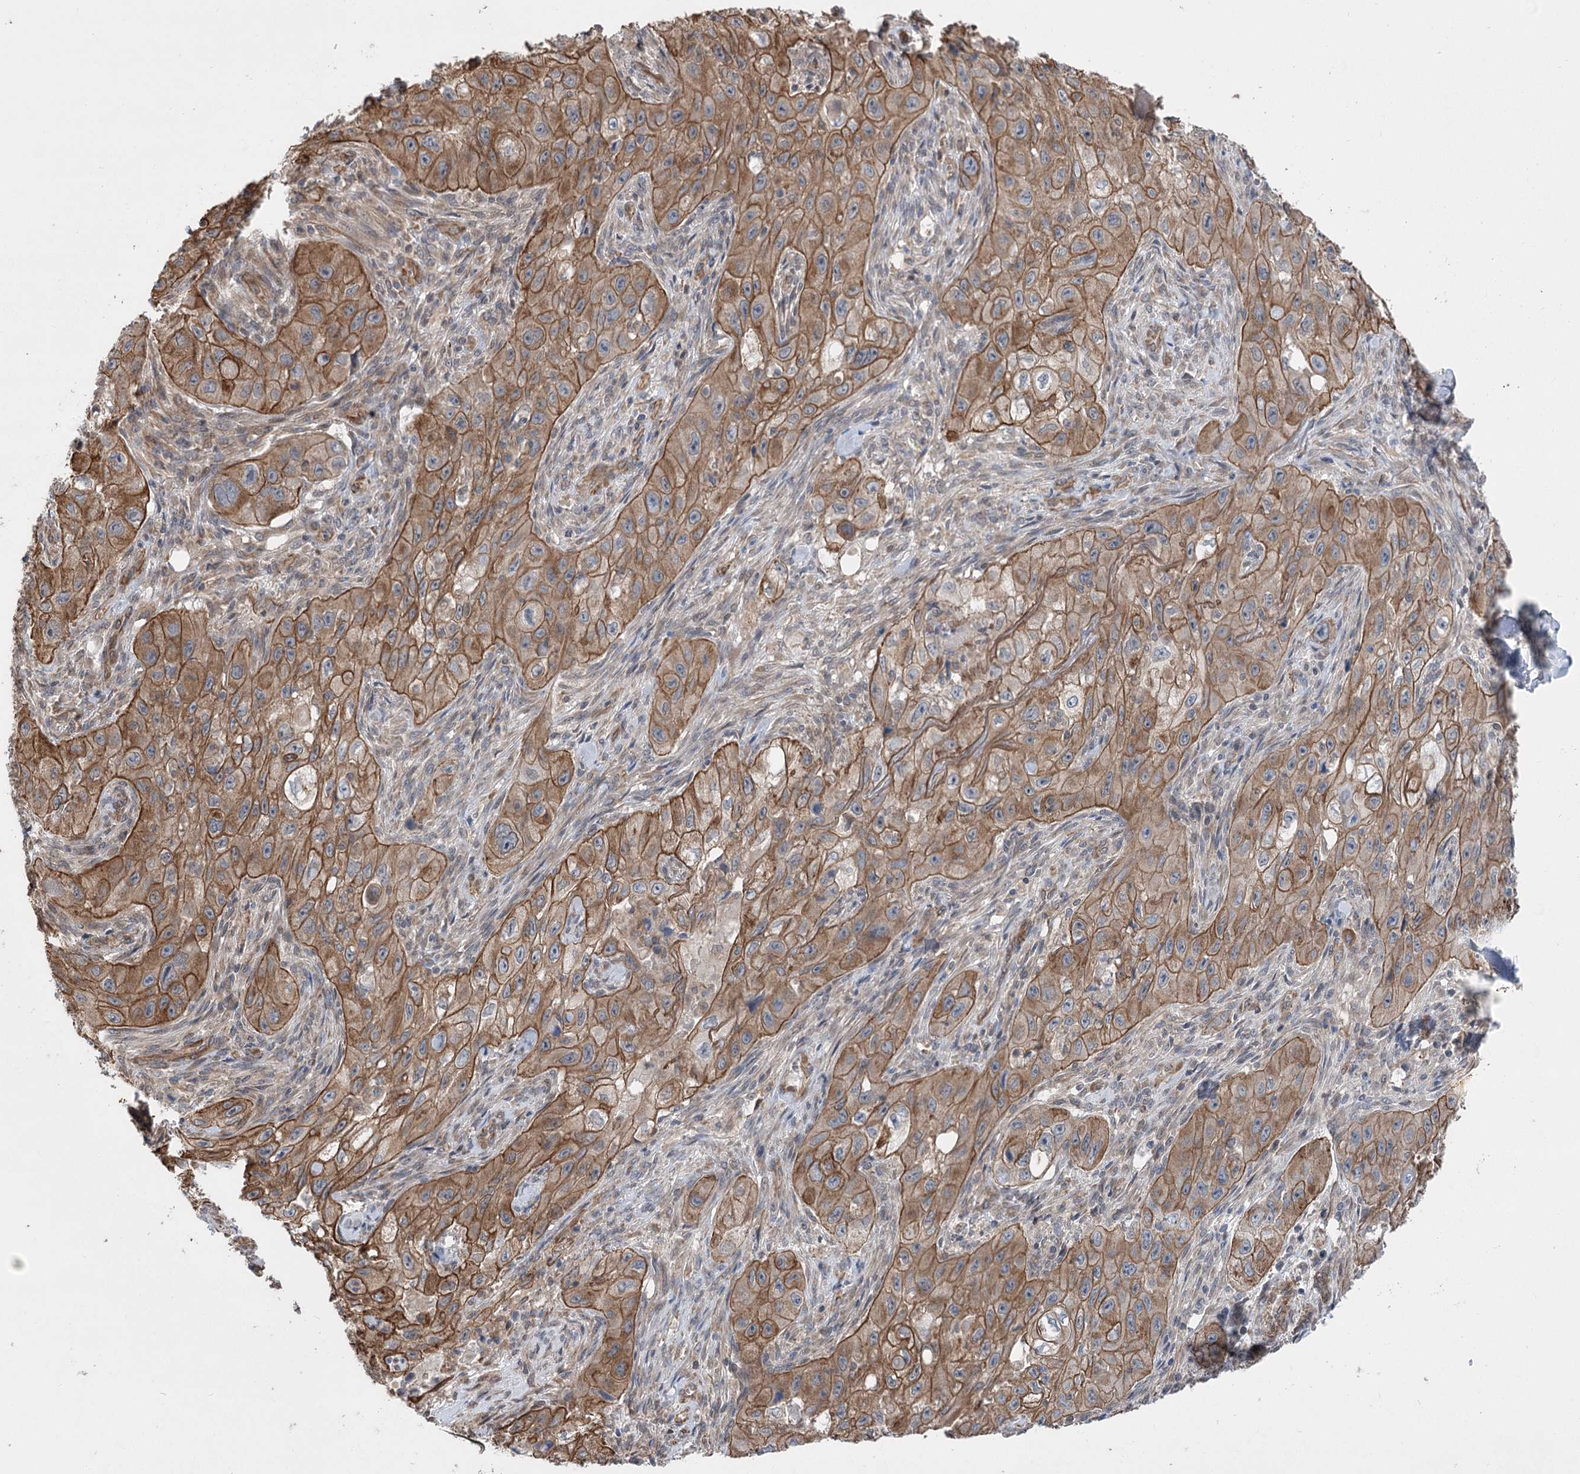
{"staining": {"intensity": "moderate", "quantity": ">75%", "location": "cytoplasmic/membranous"}, "tissue": "skin cancer", "cell_type": "Tumor cells", "image_type": "cancer", "snomed": [{"axis": "morphology", "description": "Squamous cell carcinoma, NOS"}, {"axis": "topography", "description": "Skin"}, {"axis": "topography", "description": "Subcutis"}], "caption": "The immunohistochemical stain labels moderate cytoplasmic/membranous expression in tumor cells of skin squamous cell carcinoma tissue.", "gene": "RWDD4", "patient": {"sex": "male", "age": 73}}